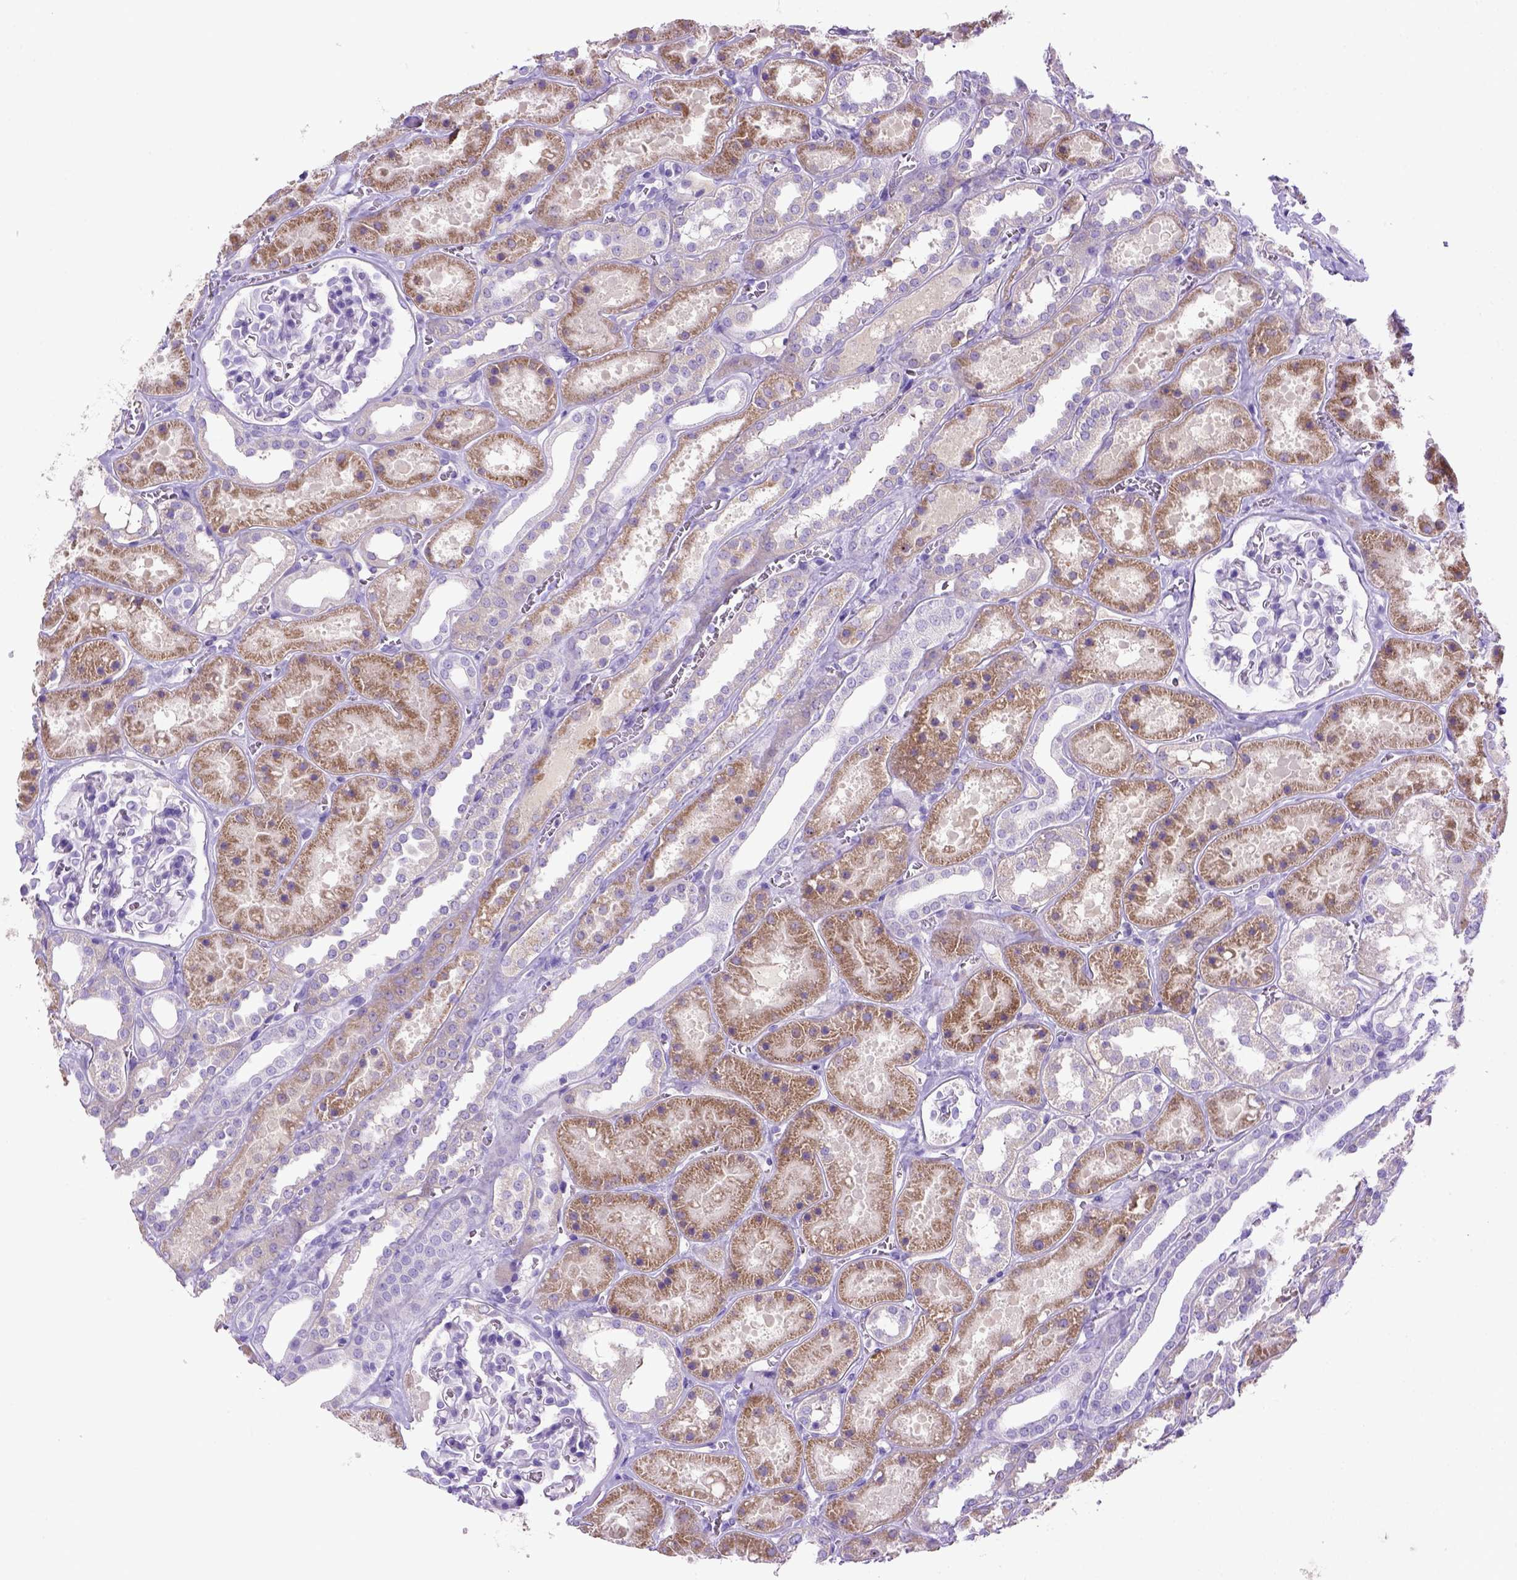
{"staining": {"intensity": "negative", "quantity": "none", "location": "none"}, "tissue": "kidney", "cell_type": "Cells in glomeruli", "image_type": "normal", "snomed": [{"axis": "morphology", "description": "Normal tissue, NOS"}, {"axis": "topography", "description": "Kidney"}], "caption": "Image shows no significant protein expression in cells in glomeruli of unremarkable kidney. Nuclei are stained in blue.", "gene": "SIRPD", "patient": {"sex": "female", "age": 41}}